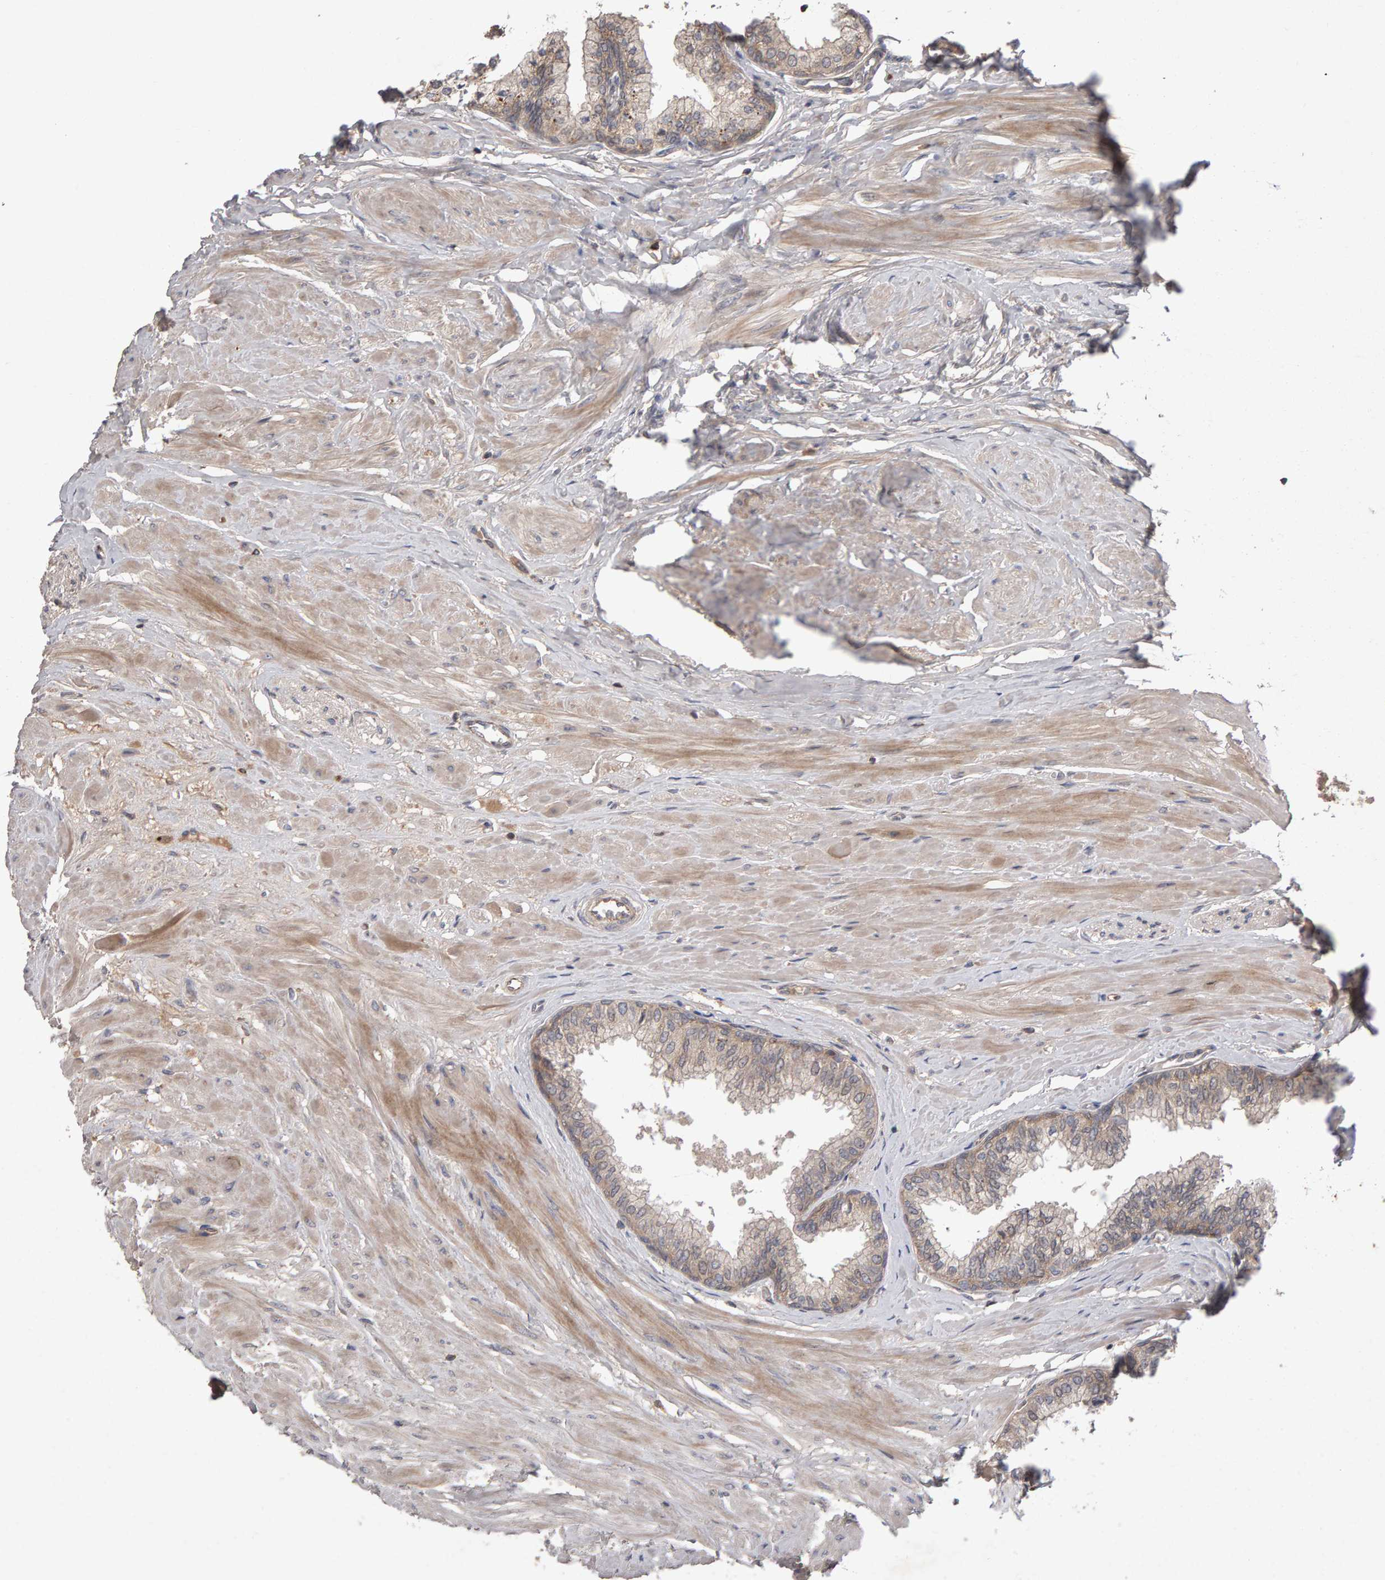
{"staining": {"intensity": "moderate", "quantity": ">75%", "location": "cytoplasmic/membranous"}, "tissue": "seminal vesicle", "cell_type": "Glandular cells", "image_type": "normal", "snomed": [{"axis": "morphology", "description": "Normal tissue, NOS"}, {"axis": "topography", "description": "Prostate"}, {"axis": "topography", "description": "Seminal veicle"}], "caption": "Seminal vesicle stained with immunohistochemistry shows moderate cytoplasmic/membranous positivity in approximately >75% of glandular cells.", "gene": "PGS1", "patient": {"sex": "male", "age": 60}}